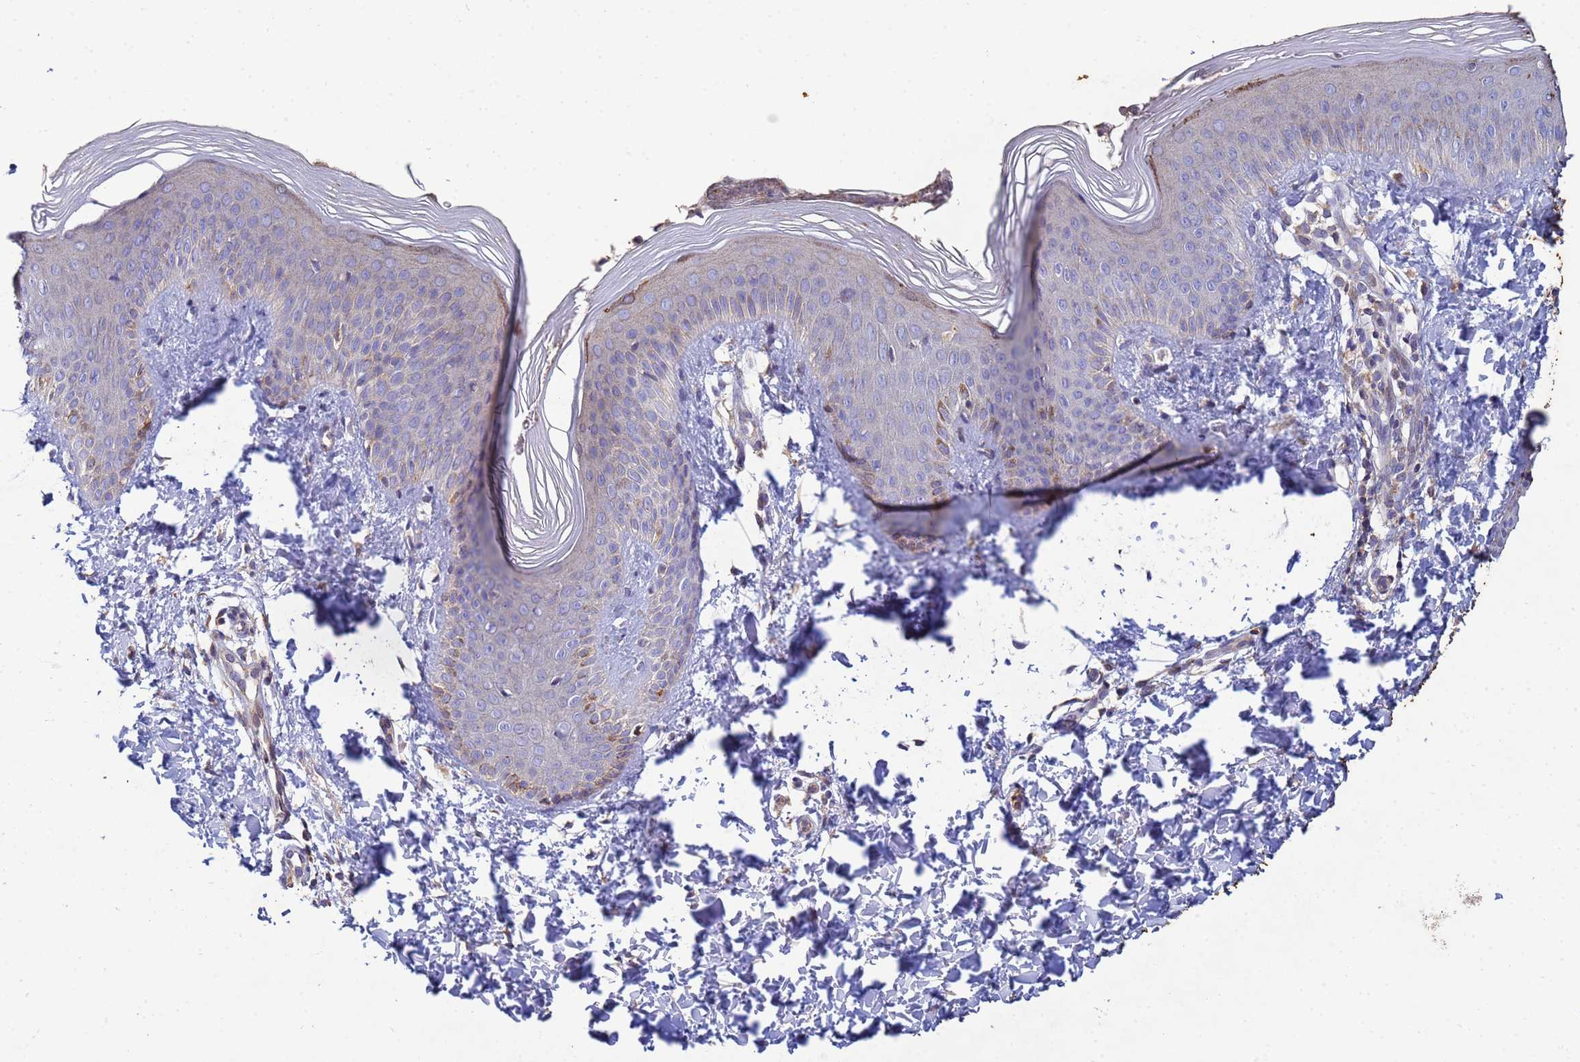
{"staining": {"intensity": "moderate", "quantity": "<25%", "location": "cytoplasmic/membranous"}, "tissue": "skin", "cell_type": "Epidermal cells", "image_type": "normal", "snomed": [{"axis": "morphology", "description": "Normal tissue, NOS"}, {"axis": "morphology", "description": "Inflammation, NOS"}, {"axis": "topography", "description": "Soft tissue"}, {"axis": "topography", "description": "Anal"}], "caption": "Approximately <25% of epidermal cells in normal human skin demonstrate moderate cytoplasmic/membranous protein staining as visualized by brown immunohistochemical staining.", "gene": "CDC34", "patient": {"sex": "female", "age": 15}}